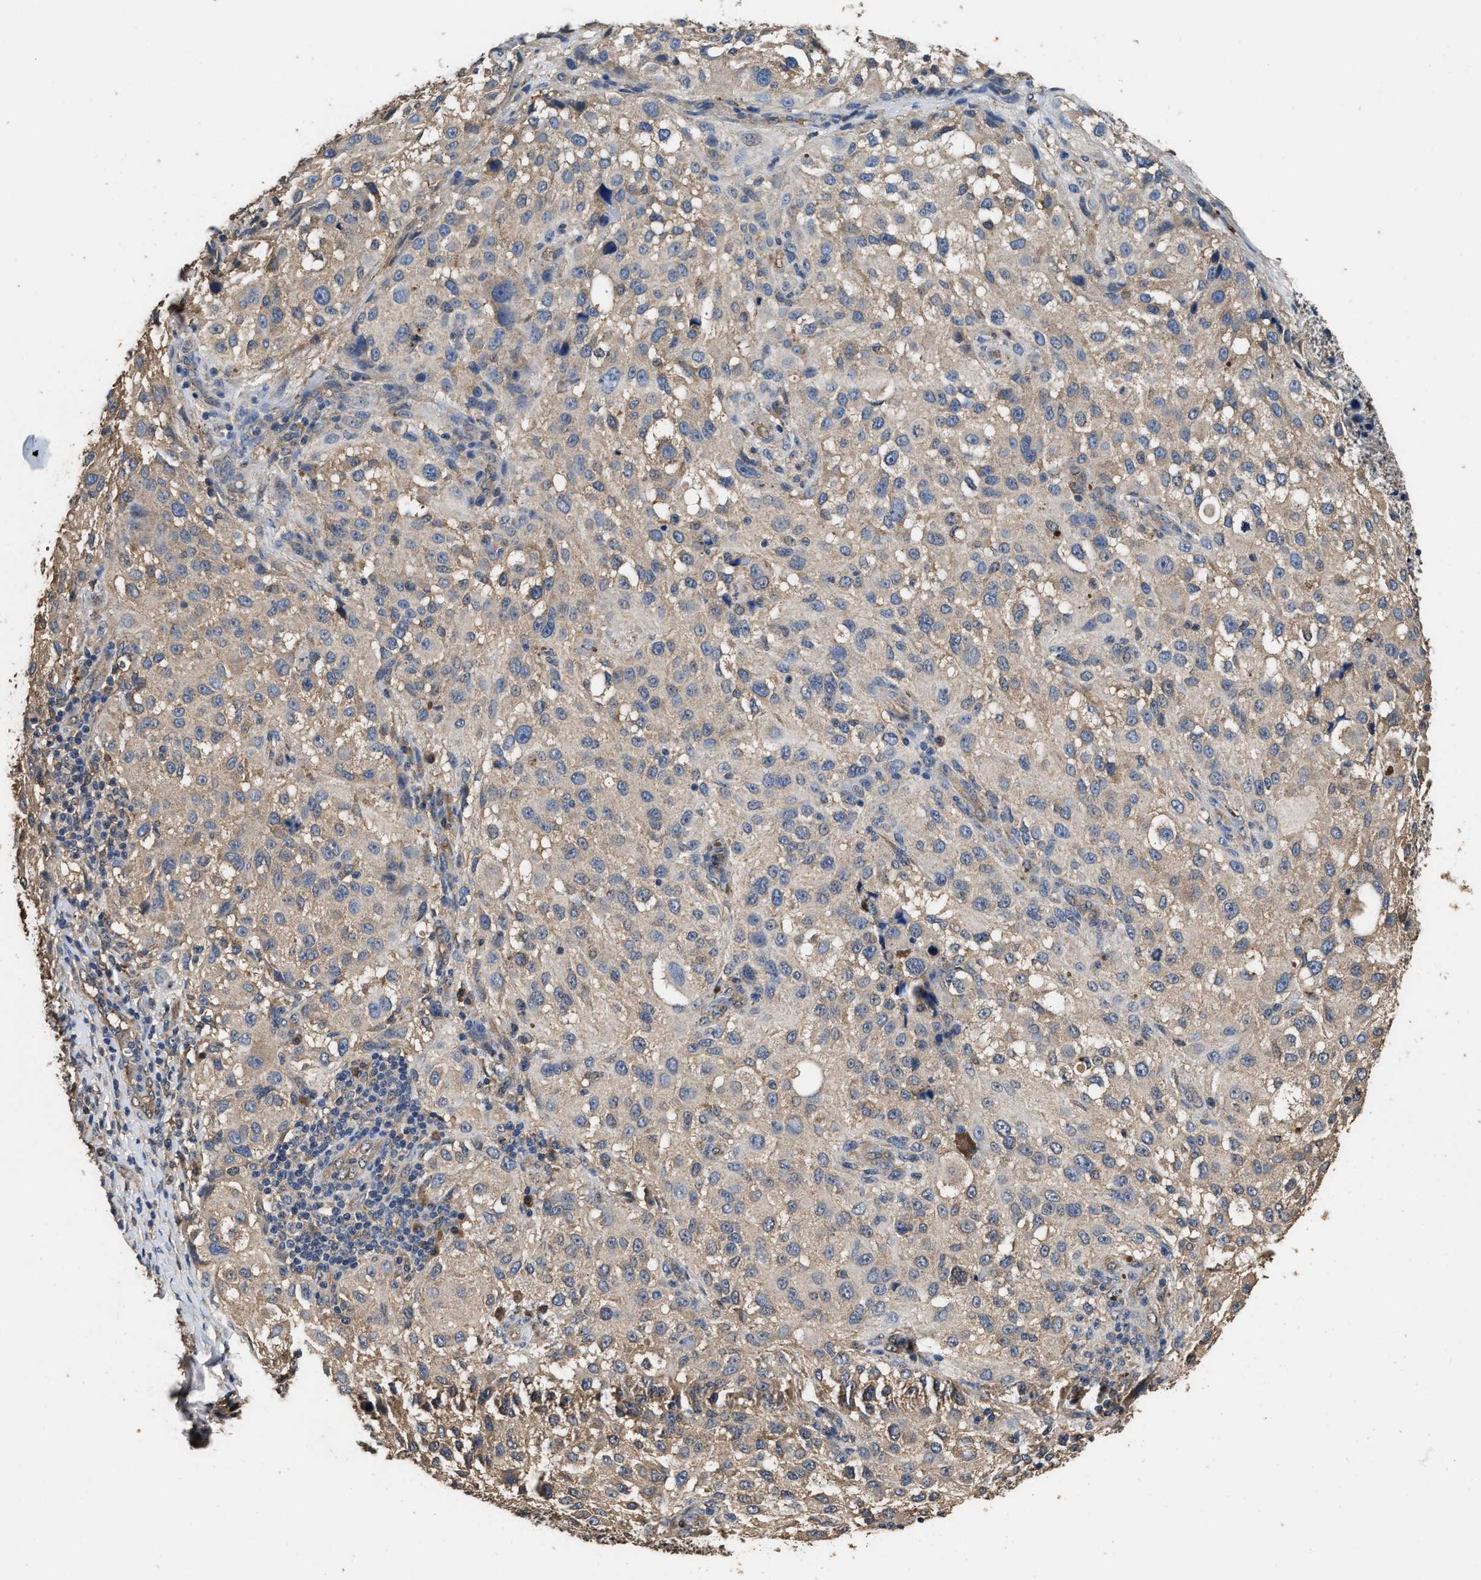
{"staining": {"intensity": "negative", "quantity": "none", "location": "none"}, "tissue": "melanoma", "cell_type": "Tumor cells", "image_type": "cancer", "snomed": [{"axis": "morphology", "description": "Necrosis, NOS"}, {"axis": "morphology", "description": "Malignant melanoma, NOS"}, {"axis": "topography", "description": "Skin"}], "caption": "Immunohistochemistry (IHC) micrograph of neoplastic tissue: human melanoma stained with DAB (3,3'-diaminobenzidine) displays no significant protein expression in tumor cells. (Brightfield microscopy of DAB immunohistochemistry (IHC) at high magnification).", "gene": "YWHAE", "patient": {"sex": "female", "age": 87}}